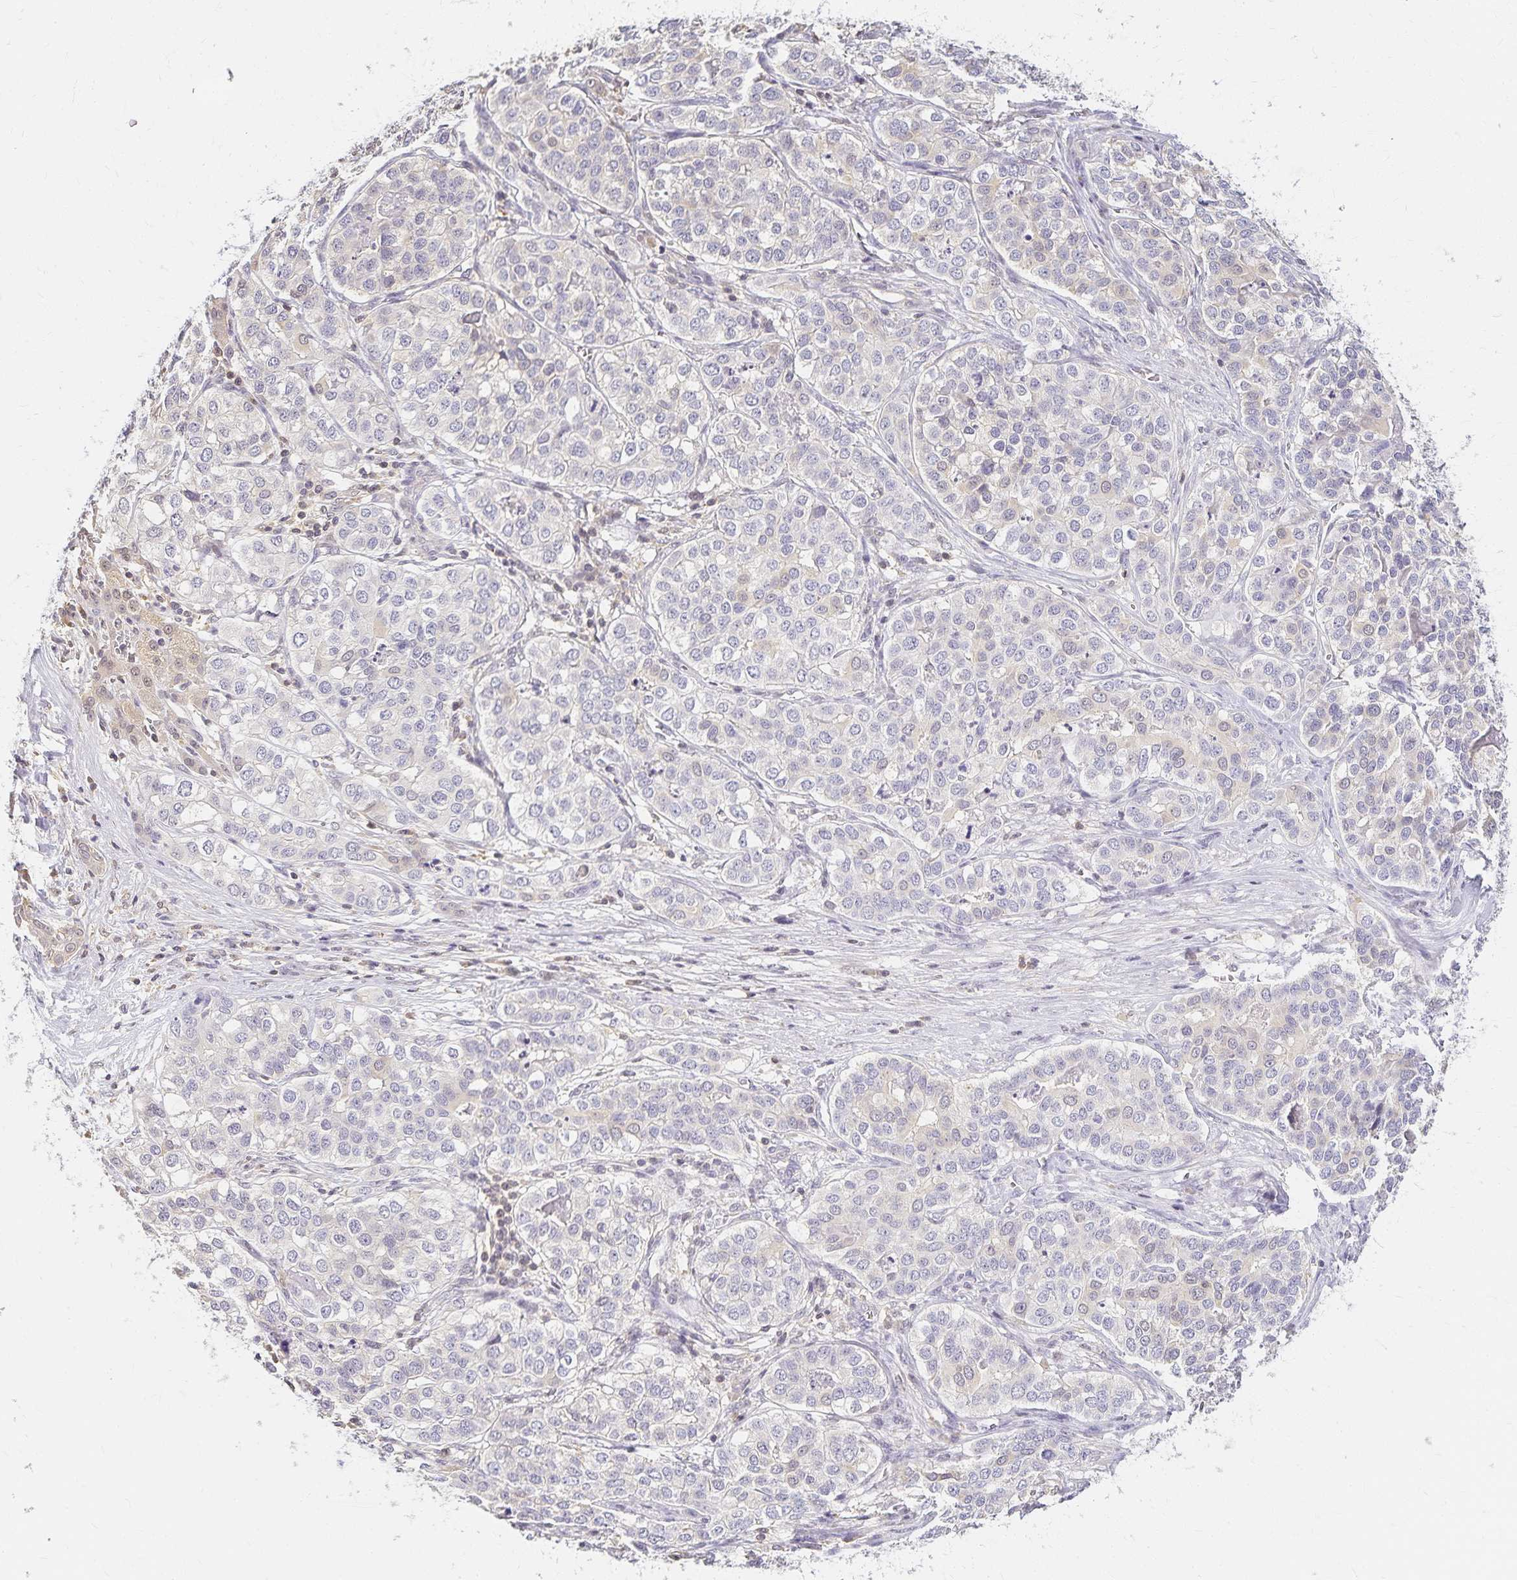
{"staining": {"intensity": "negative", "quantity": "none", "location": "none"}, "tissue": "liver cancer", "cell_type": "Tumor cells", "image_type": "cancer", "snomed": [{"axis": "morphology", "description": "Cholangiocarcinoma"}, {"axis": "topography", "description": "Liver"}], "caption": "Immunohistochemistry (IHC) micrograph of neoplastic tissue: human cholangiocarcinoma (liver) stained with DAB (3,3'-diaminobenzidine) displays no significant protein expression in tumor cells. Brightfield microscopy of immunohistochemistry stained with DAB (3,3'-diaminobenzidine) (brown) and hematoxylin (blue), captured at high magnification.", "gene": "AZGP1", "patient": {"sex": "male", "age": 56}}